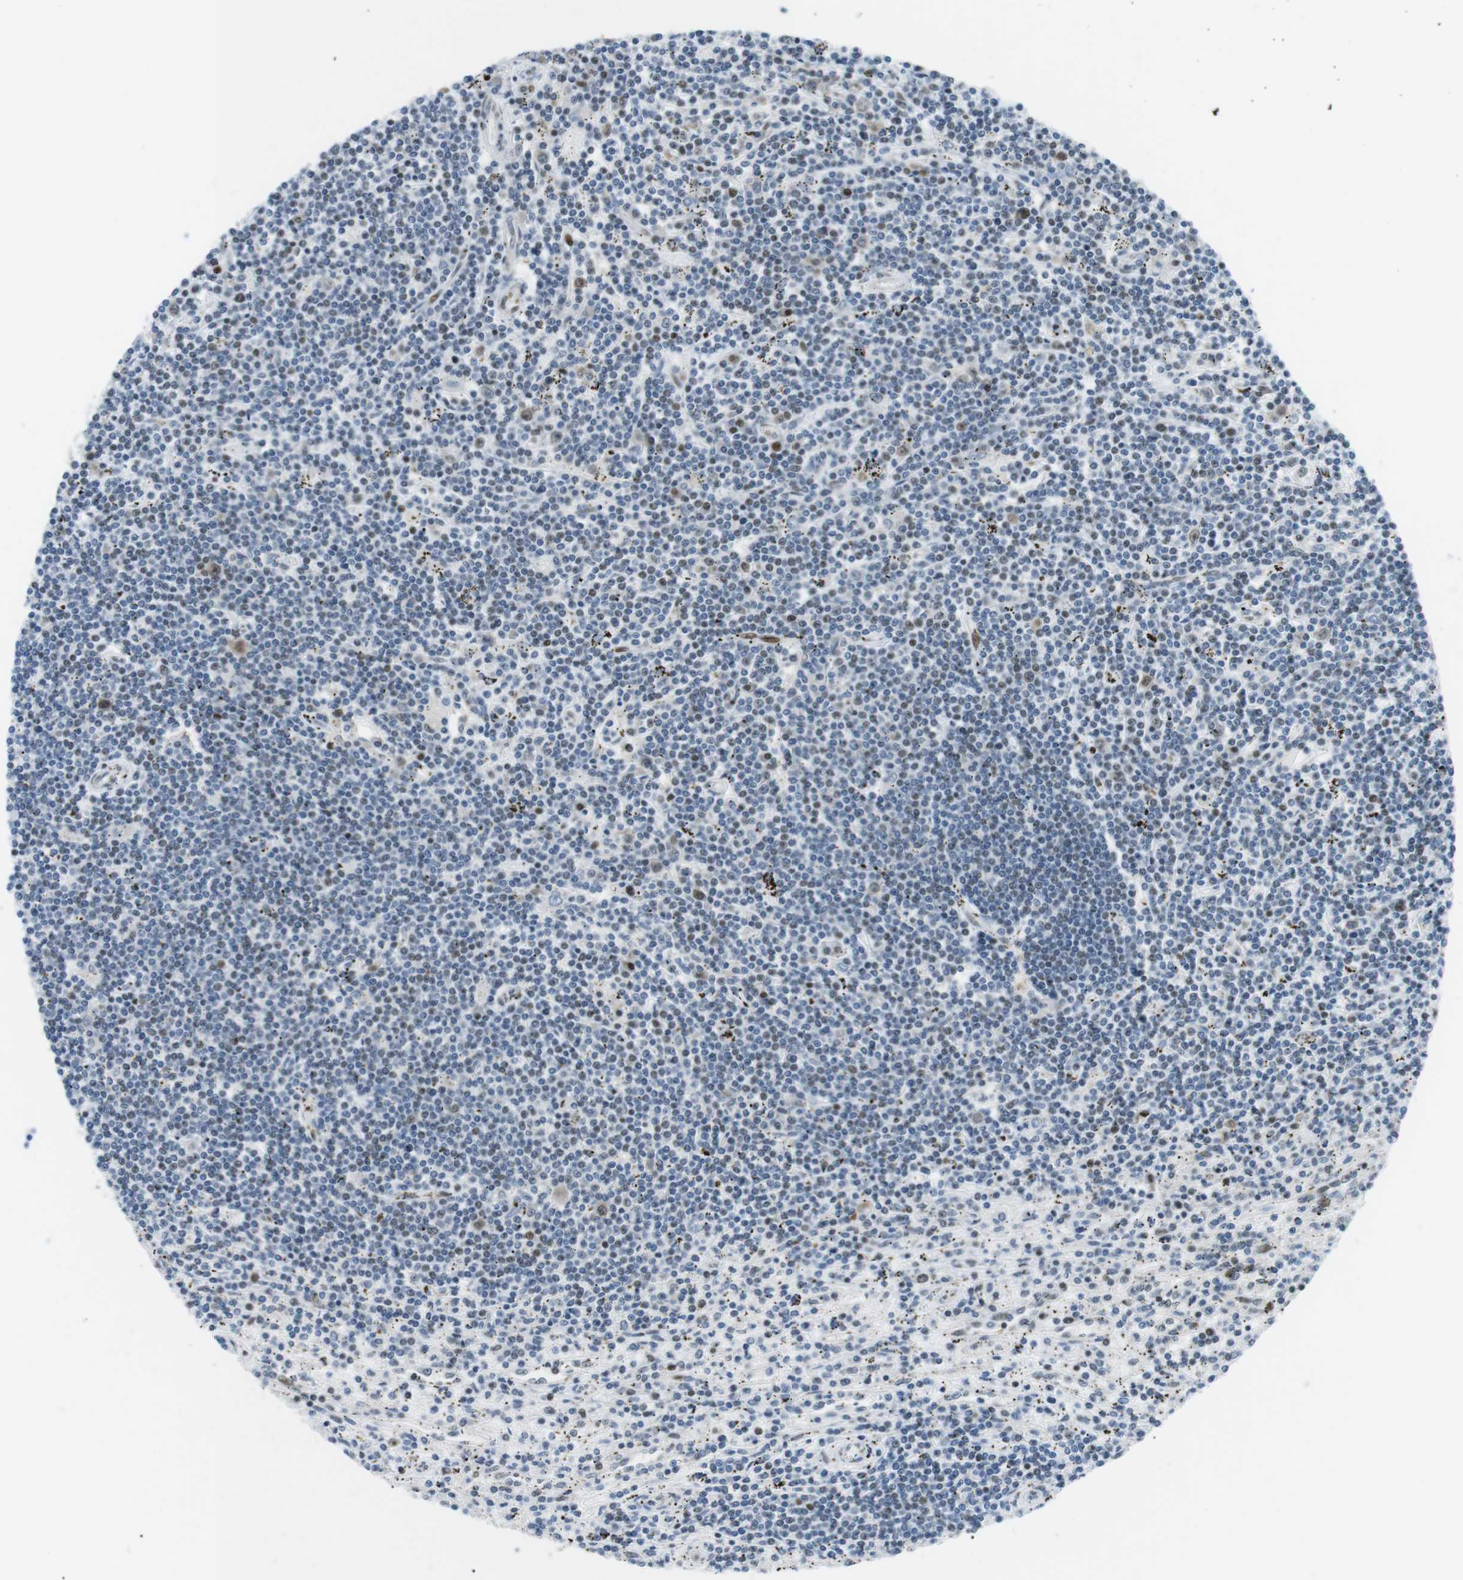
{"staining": {"intensity": "weak", "quantity": "<25%", "location": "nuclear"}, "tissue": "lymphoma", "cell_type": "Tumor cells", "image_type": "cancer", "snomed": [{"axis": "morphology", "description": "Malignant lymphoma, non-Hodgkin's type, Low grade"}, {"axis": "topography", "description": "Spleen"}], "caption": "Lymphoma stained for a protein using immunohistochemistry demonstrates no expression tumor cells.", "gene": "CDC27", "patient": {"sex": "male", "age": 76}}